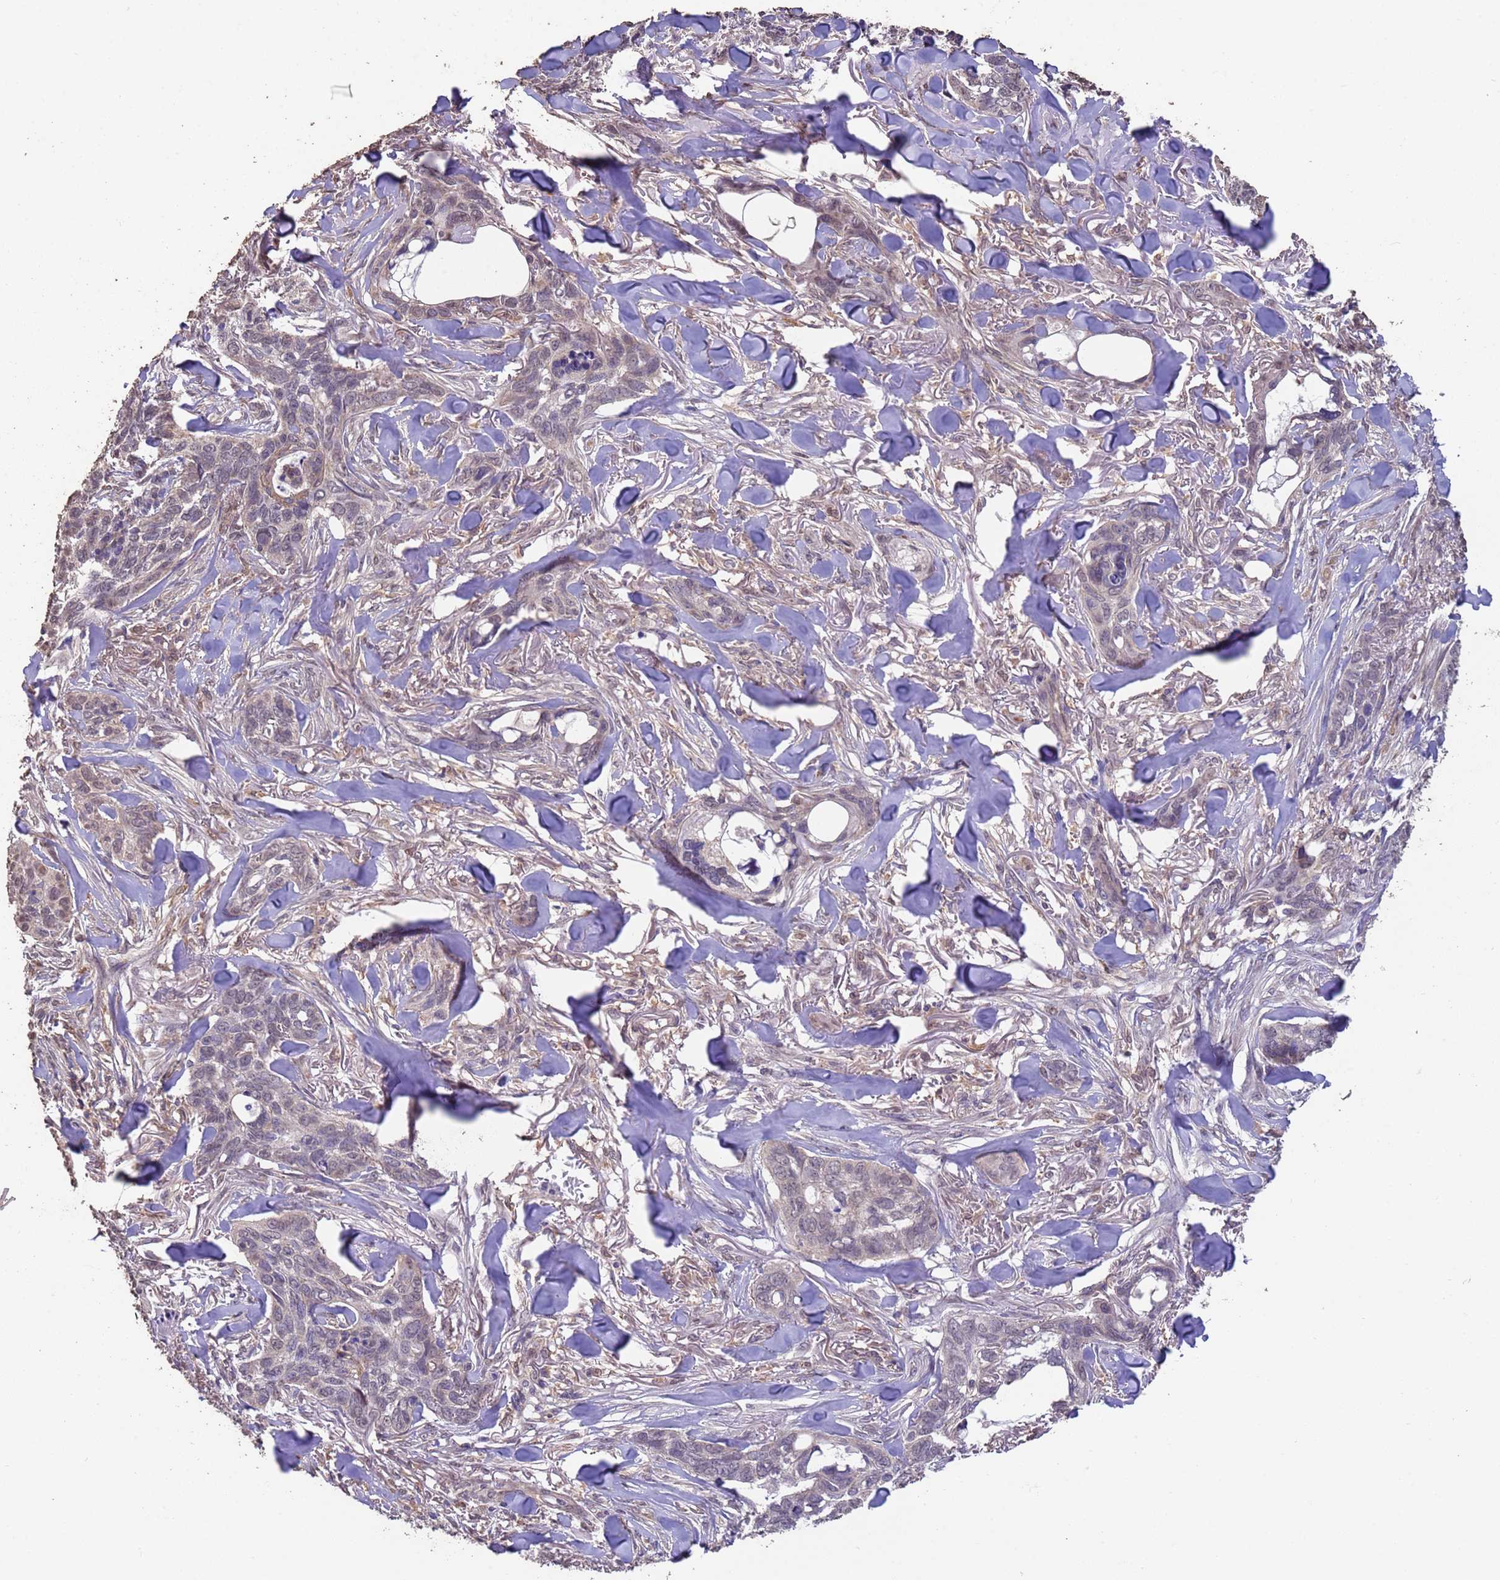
{"staining": {"intensity": "weak", "quantity": "<25%", "location": "nuclear"}, "tissue": "skin cancer", "cell_type": "Tumor cells", "image_type": "cancer", "snomed": [{"axis": "morphology", "description": "Basal cell carcinoma"}, {"axis": "topography", "description": "Skin"}], "caption": "Tumor cells show no significant protein positivity in basal cell carcinoma (skin).", "gene": "NPHP1", "patient": {"sex": "male", "age": 86}}